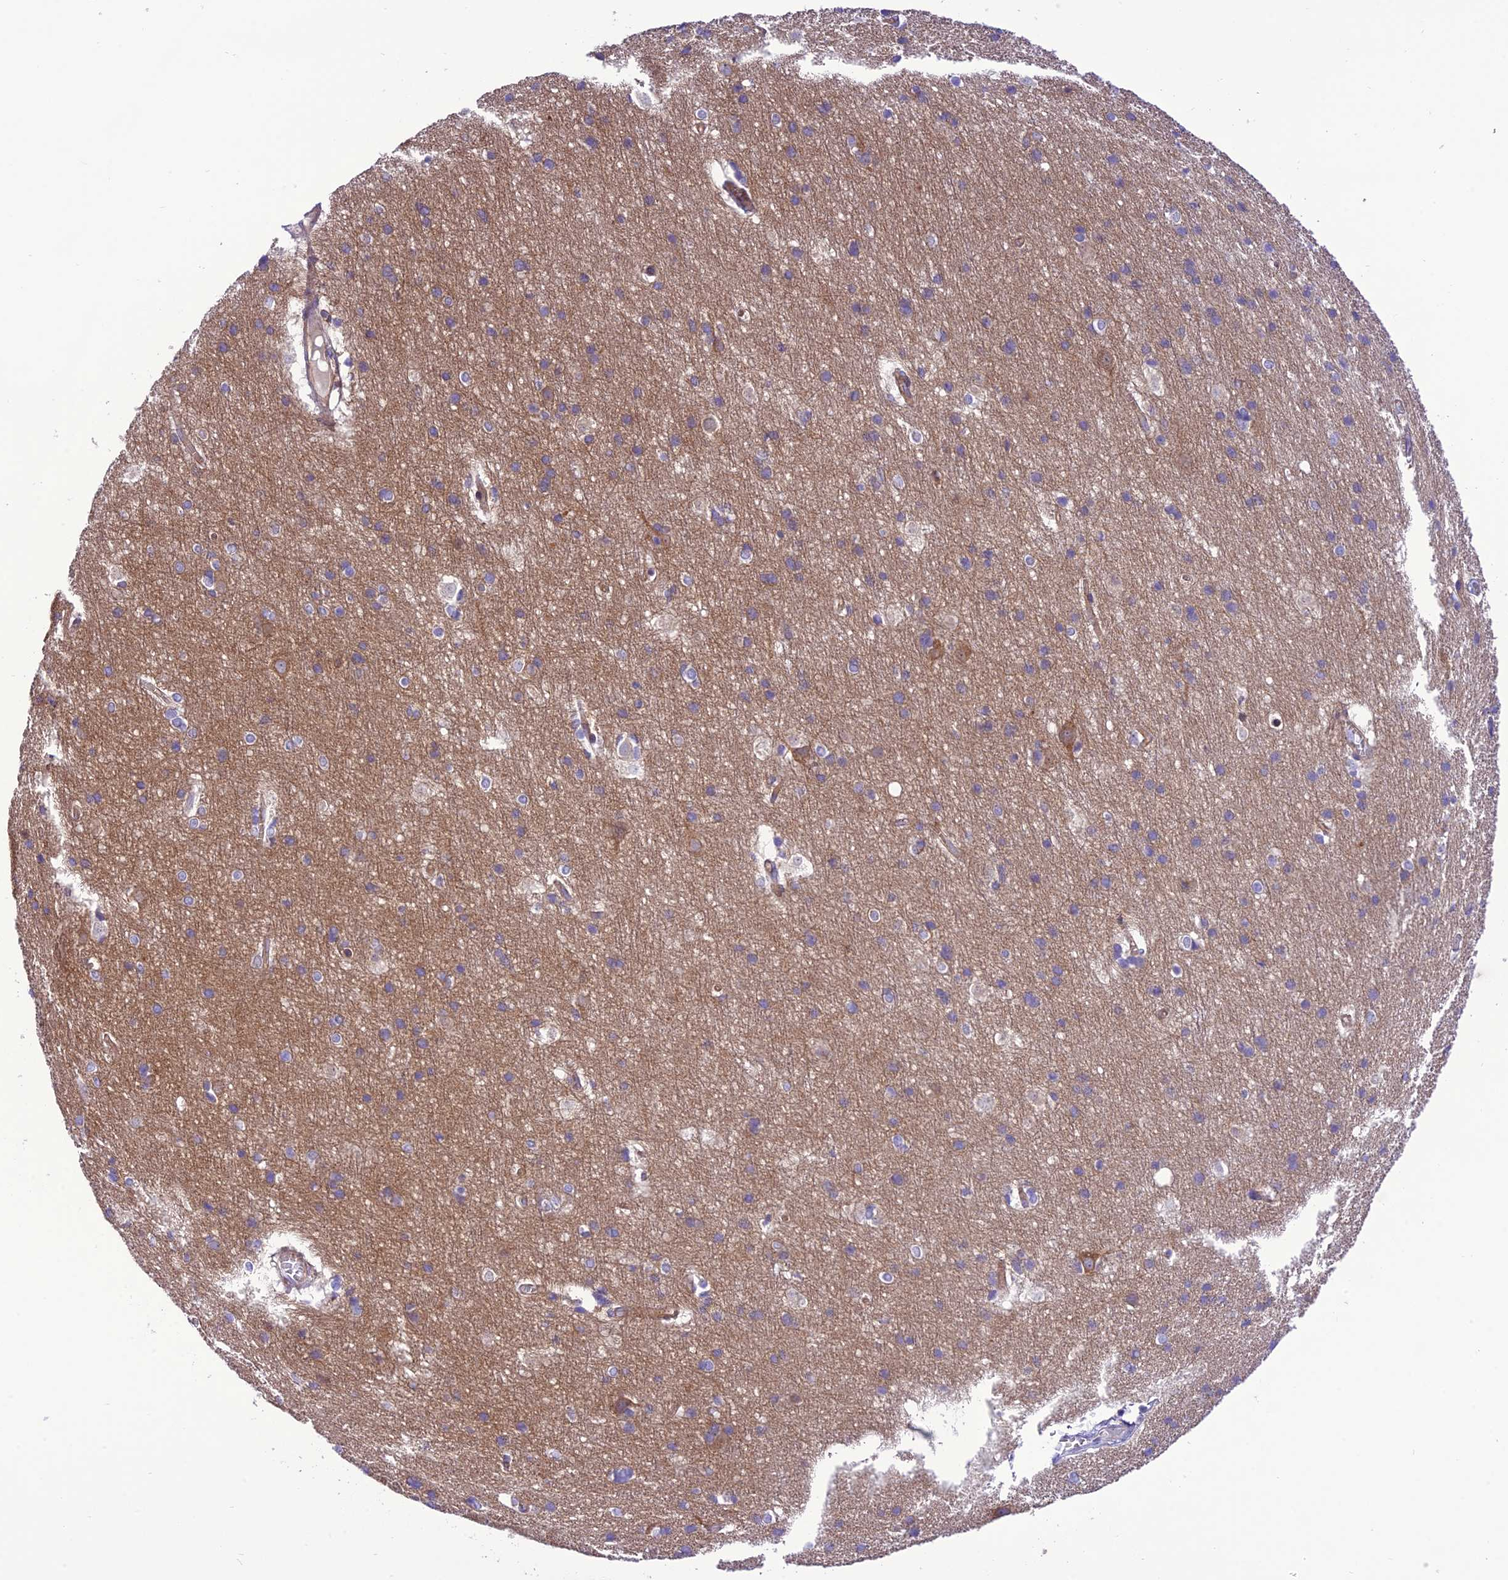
{"staining": {"intensity": "negative", "quantity": "none", "location": "none"}, "tissue": "cerebral cortex", "cell_type": "Endothelial cells", "image_type": "normal", "snomed": [{"axis": "morphology", "description": "Normal tissue, NOS"}, {"axis": "topography", "description": "Cerebral cortex"}], "caption": "This image is of benign cerebral cortex stained with immunohistochemistry (IHC) to label a protein in brown with the nuclei are counter-stained blue. There is no expression in endothelial cells. (DAB (3,3'-diaminobenzidine) immunohistochemistry, high magnification).", "gene": "PPFIA3", "patient": {"sex": "male", "age": 54}}